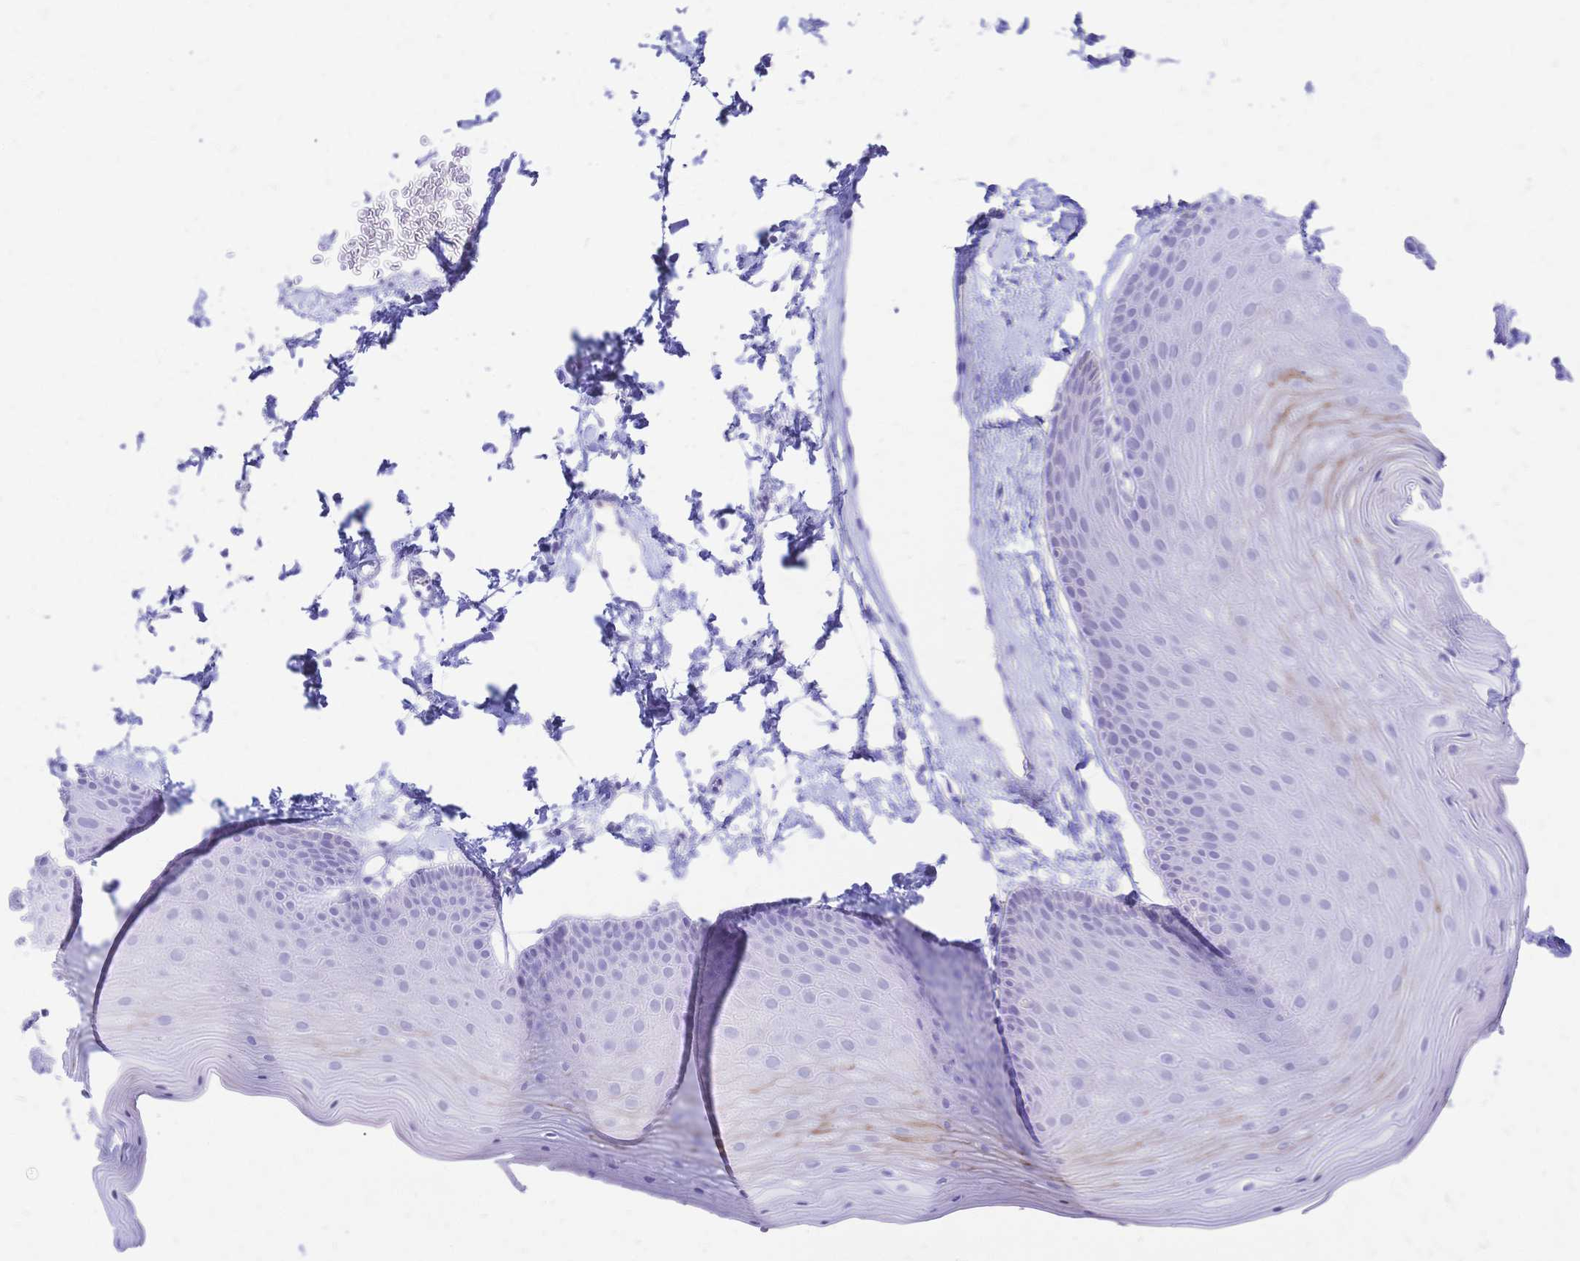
{"staining": {"intensity": "strong", "quantity": "<25%", "location": "cytoplasmic/membranous"}, "tissue": "skin", "cell_type": "Epidermal cells", "image_type": "normal", "snomed": [{"axis": "morphology", "description": "Normal tissue, NOS"}, {"axis": "topography", "description": "Anal"}], "caption": "Immunohistochemistry of unremarkable skin exhibits medium levels of strong cytoplasmic/membranous staining in approximately <25% of epidermal cells.", "gene": "FA2H", "patient": {"sex": "male", "age": 53}}